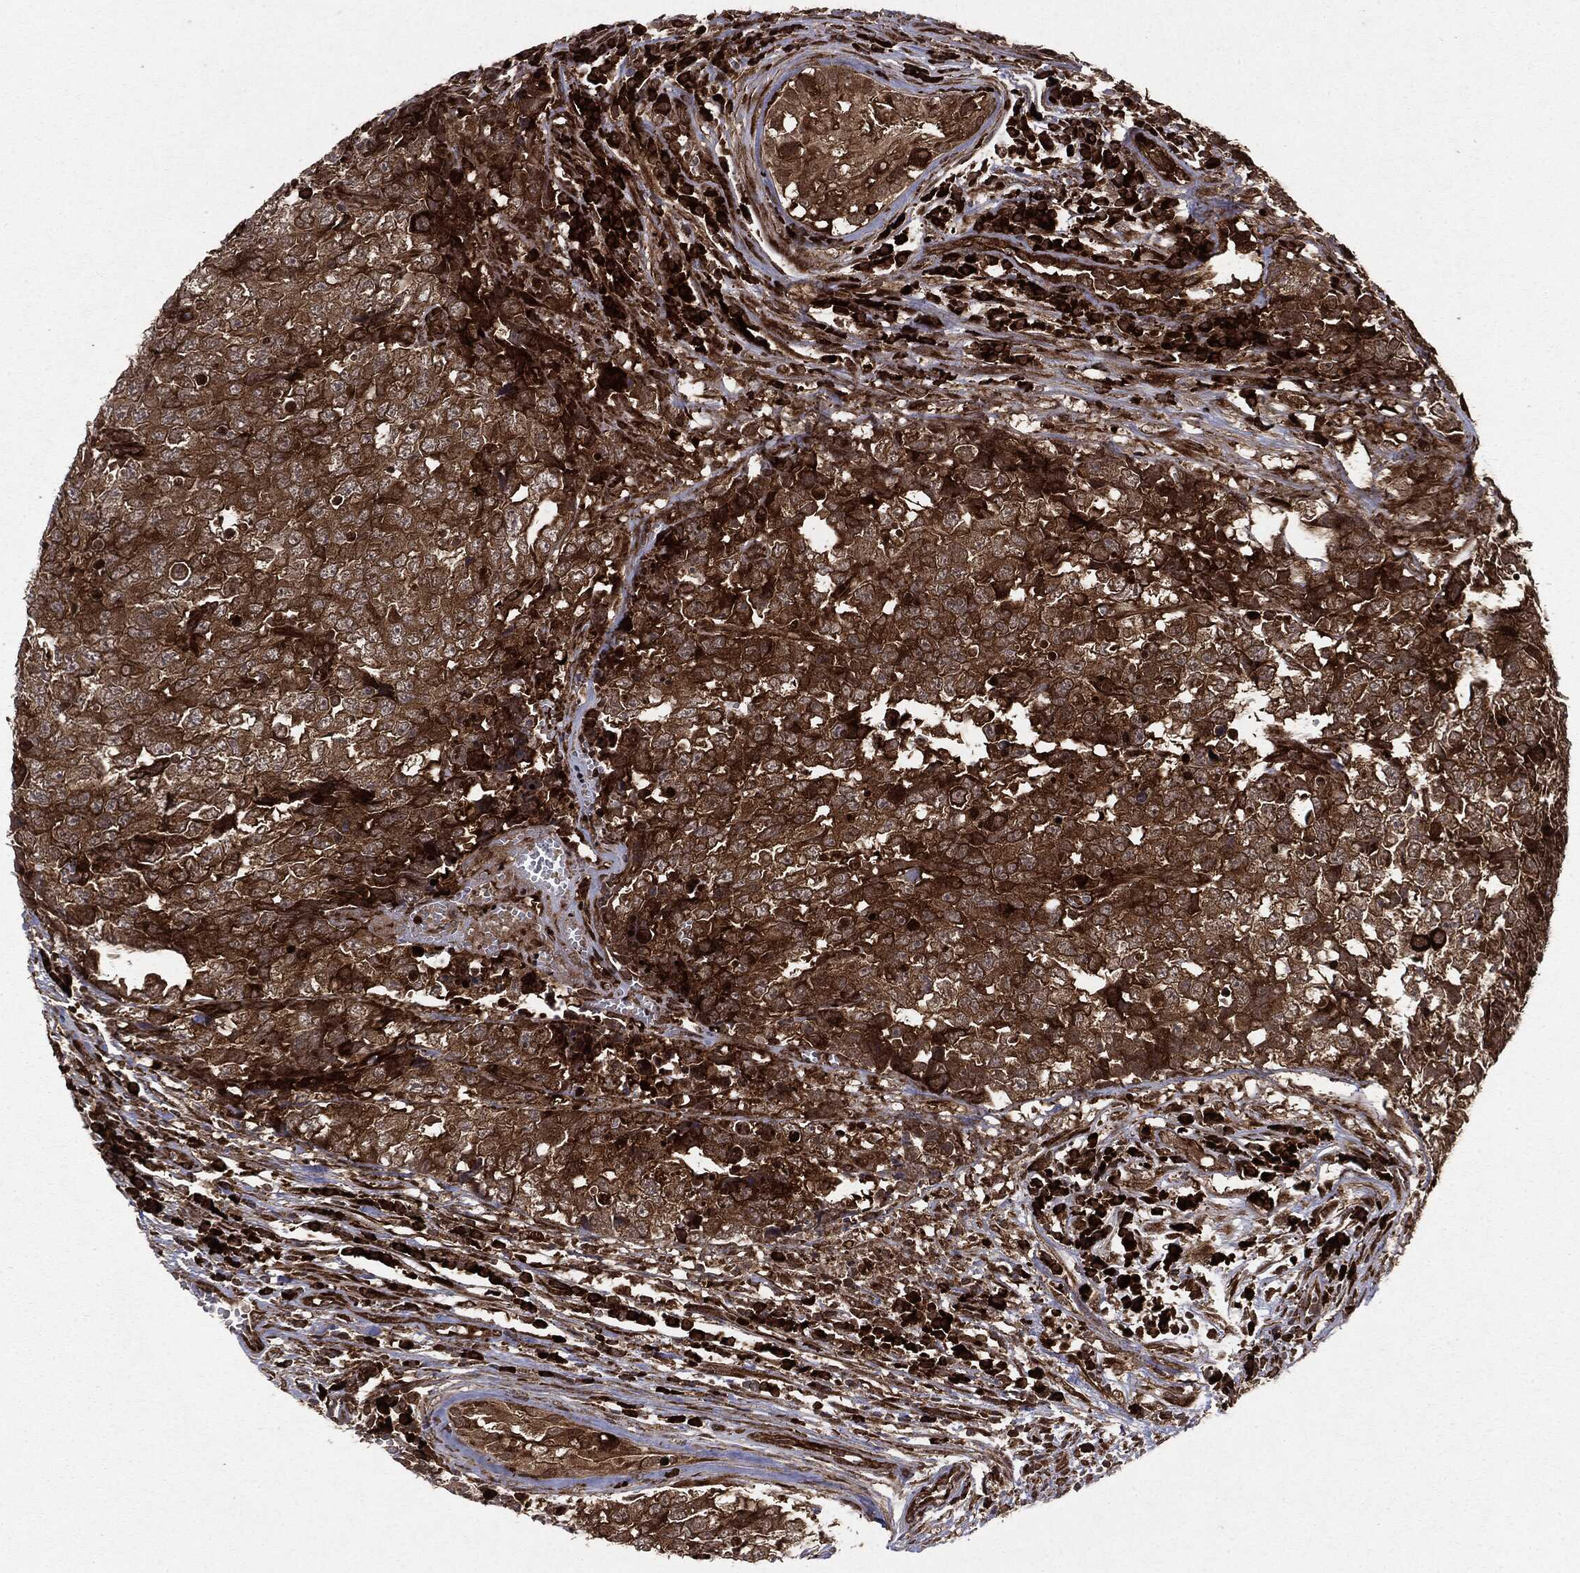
{"staining": {"intensity": "strong", "quantity": ">75%", "location": "cytoplasmic/membranous"}, "tissue": "testis cancer", "cell_type": "Tumor cells", "image_type": "cancer", "snomed": [{"axis": "morphology", "description": "Carcinoma, Embryonal, NOS"}, {"axis": "topography", "description": "Testis"}], "caption": "A photomicrograph of testis cancer stained for a protein exhibits strong cytoplasmic/membranous brown staining in tumor cells.", "gene": "OTUB1", "patient": {"sex": "male", "age": 23}}